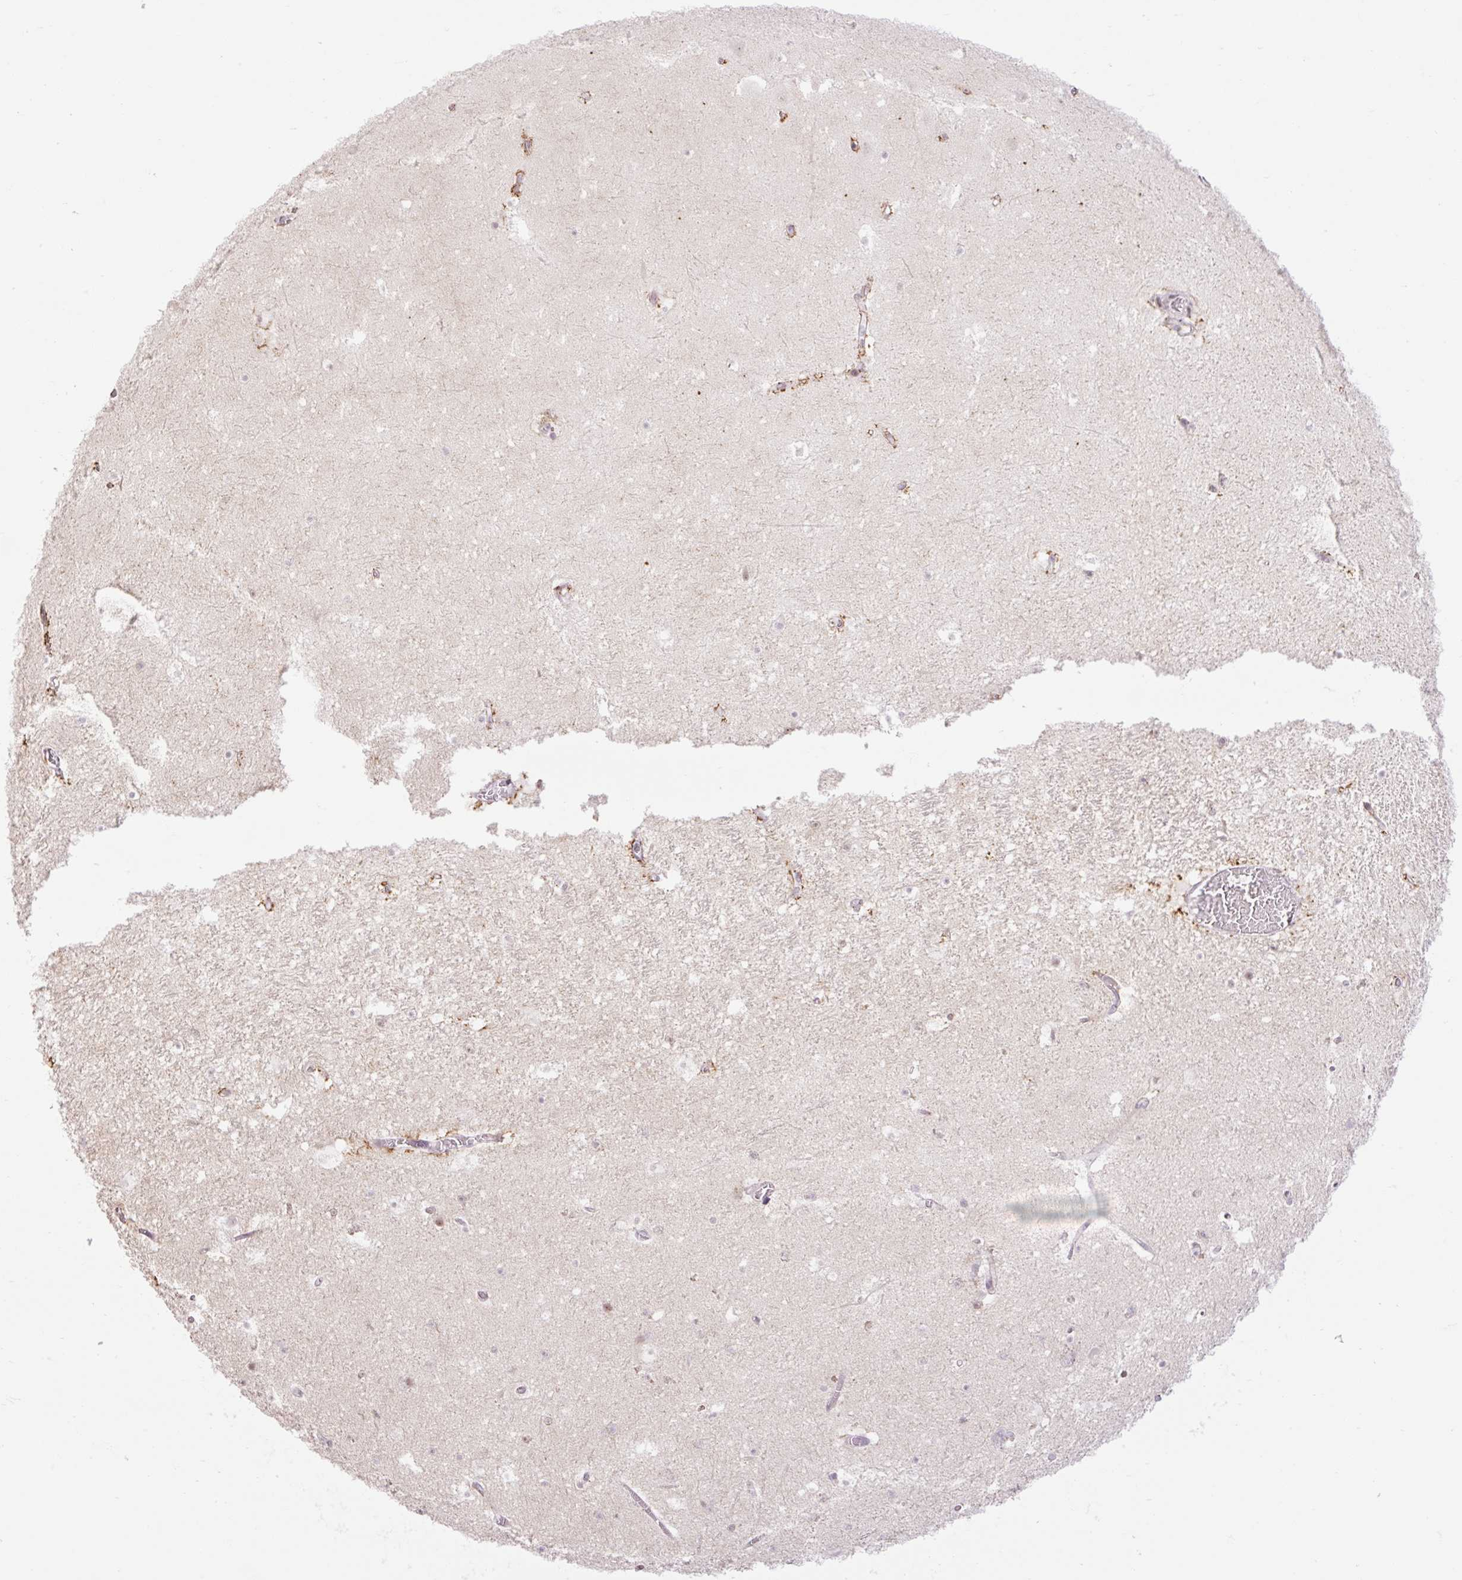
{"staining": {"intensity": "negative", "quantity": "none", "location": "none"}, "tissue": "hippocampus", "cell_type": "Glial cells", "image_type": "normal", "snomed": [{"axis": "morphology", "description": "Normal tissue, NOS"}, {"axis": "topography", "description": "Hippocampus"}], "caption": "Normal hippocampus was stained to show a protein in brown. There is no significant staining in glial cells. The staining was performed using DAB (3,3'-diaminobenzidine) to visualize the protein expression in brown, while the nuclei were stained in blue with hematoxylin (Magnification: 20x).", "gene": "ICE1", "patient": {"sex": "female", "age": 42}}